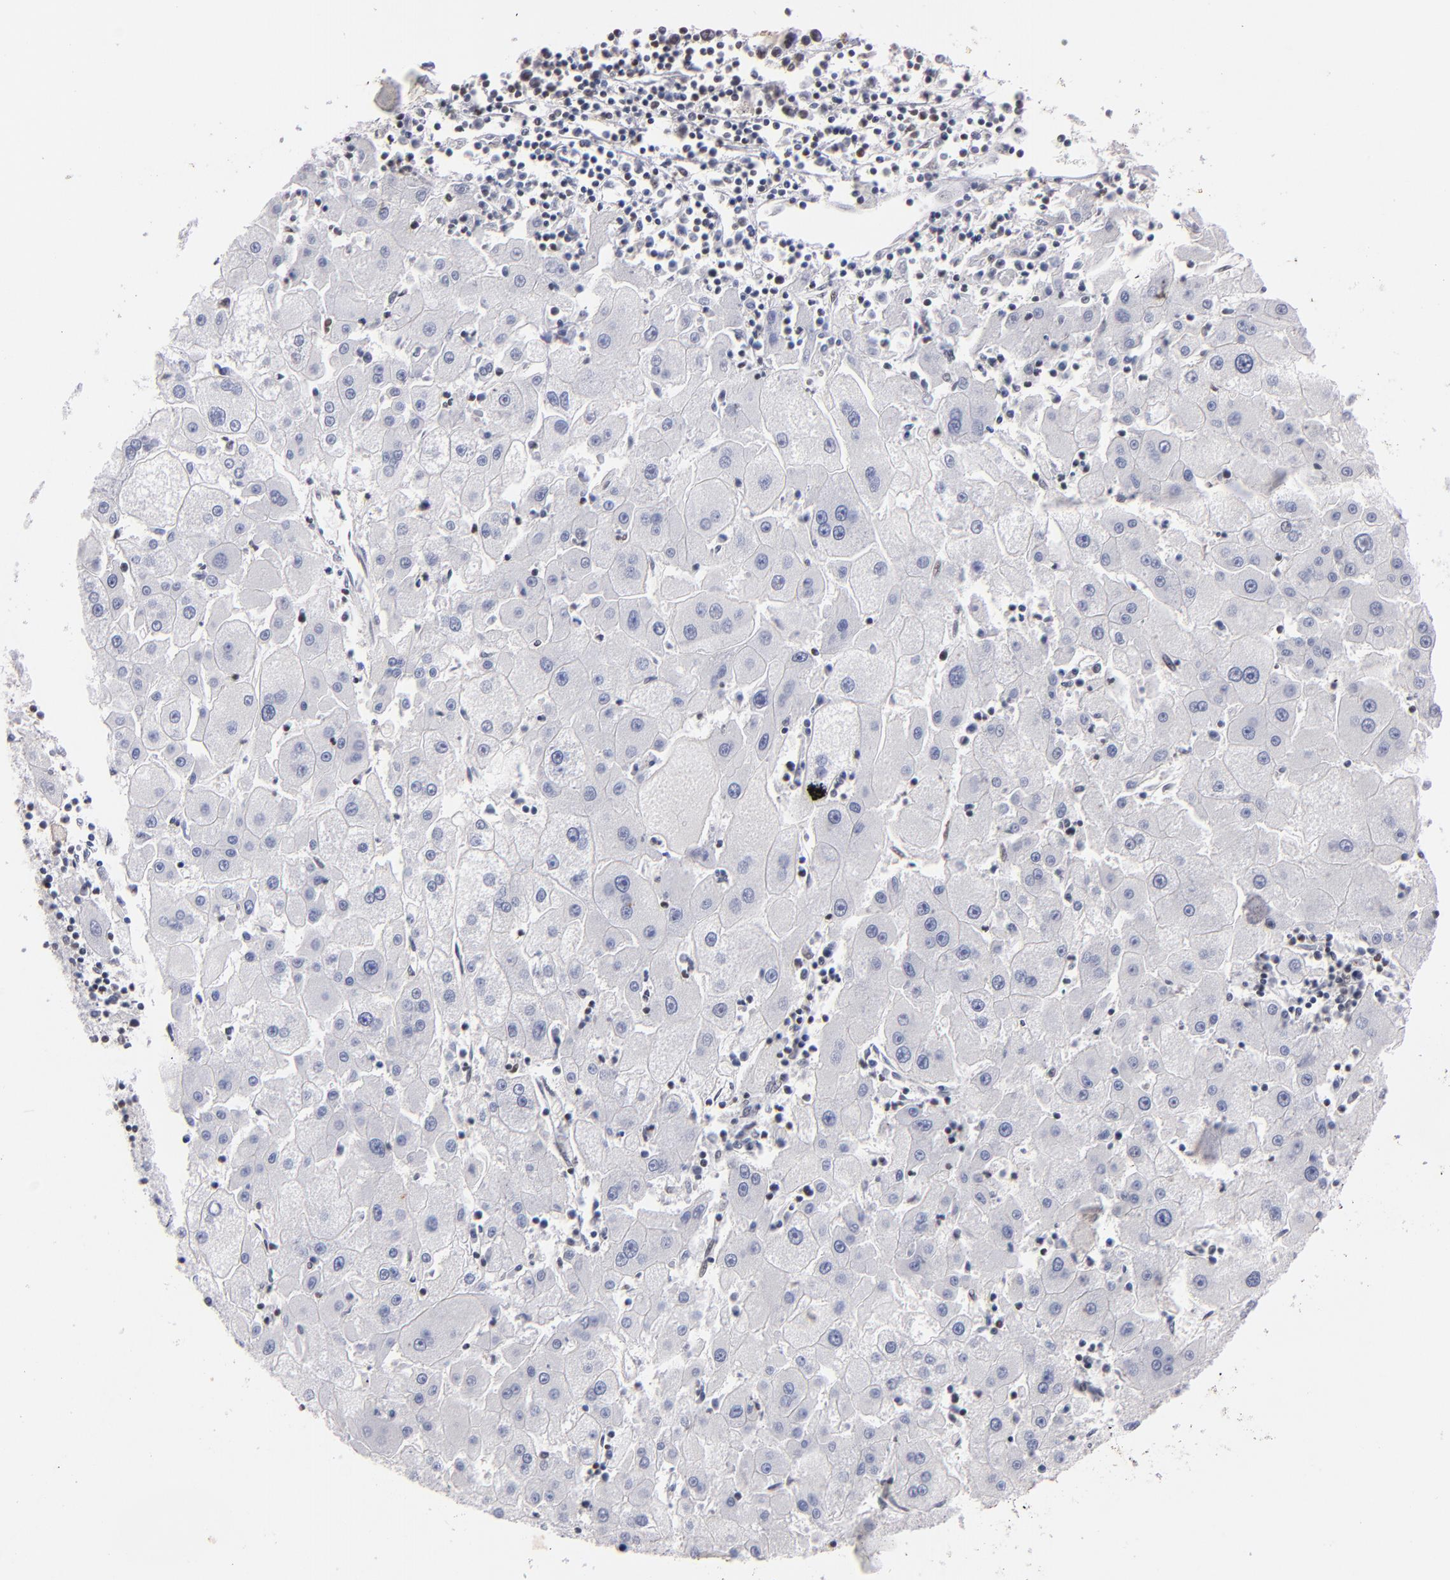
{"staining": {"intensity": "negative", "quantity": "none", "location": "none"}, "tissue": "liver cancer", "cell_type": "Tumor cells", "image_type": "cancer", "snomed": [{"axis": "morphology", "description": "Carcinoma, Hepatocellular, NOS"}, {"axis": "topography", "description": "Liver"}], "caption": "Photomicrograph shows no significant protein expression in tumor cells of liver cancer.", "gene": "IFI16", "patient": {"sex": "male", "age": 72}}